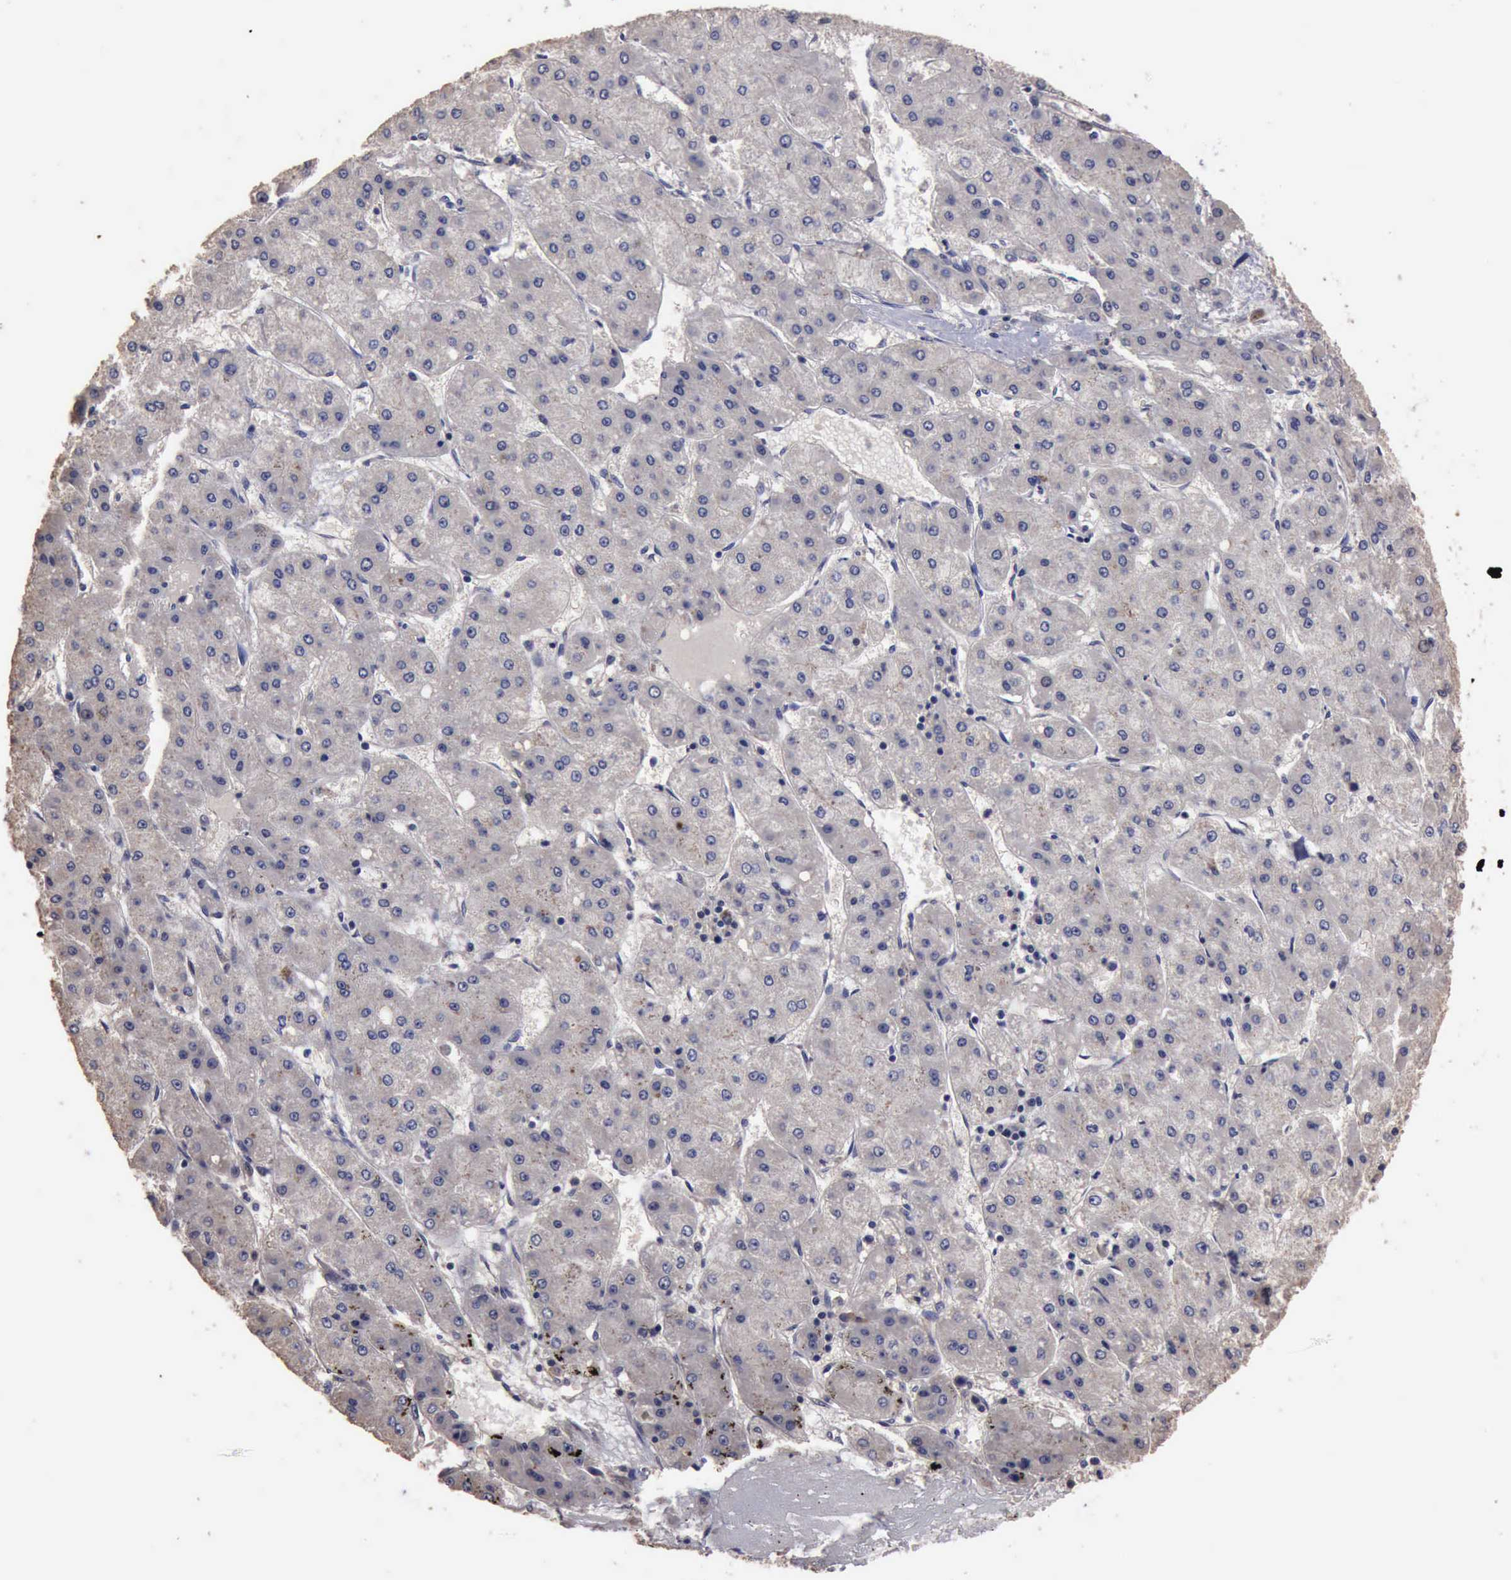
{"staining": {"intensity": "negative", "quantity": "none", "location": "none"}, "tissue": "liver cancer", "cell_type": "Tumor cells", "image_type": "cancer", "snomed": [{"axis": "morphology", "description": "Carcinoma, Hepatocellular, NOS"}, {"axis": "topography", "description": "Liver"}], "caption": "High power microscopy micrograph of an immunohistochemistry (IHC) histopathology image of hepatocellular carcinoma (liver), revealing no significant expression in tumor cells.", "gene": "CRKL", "patient": {"sex": "female", "age": 52}}